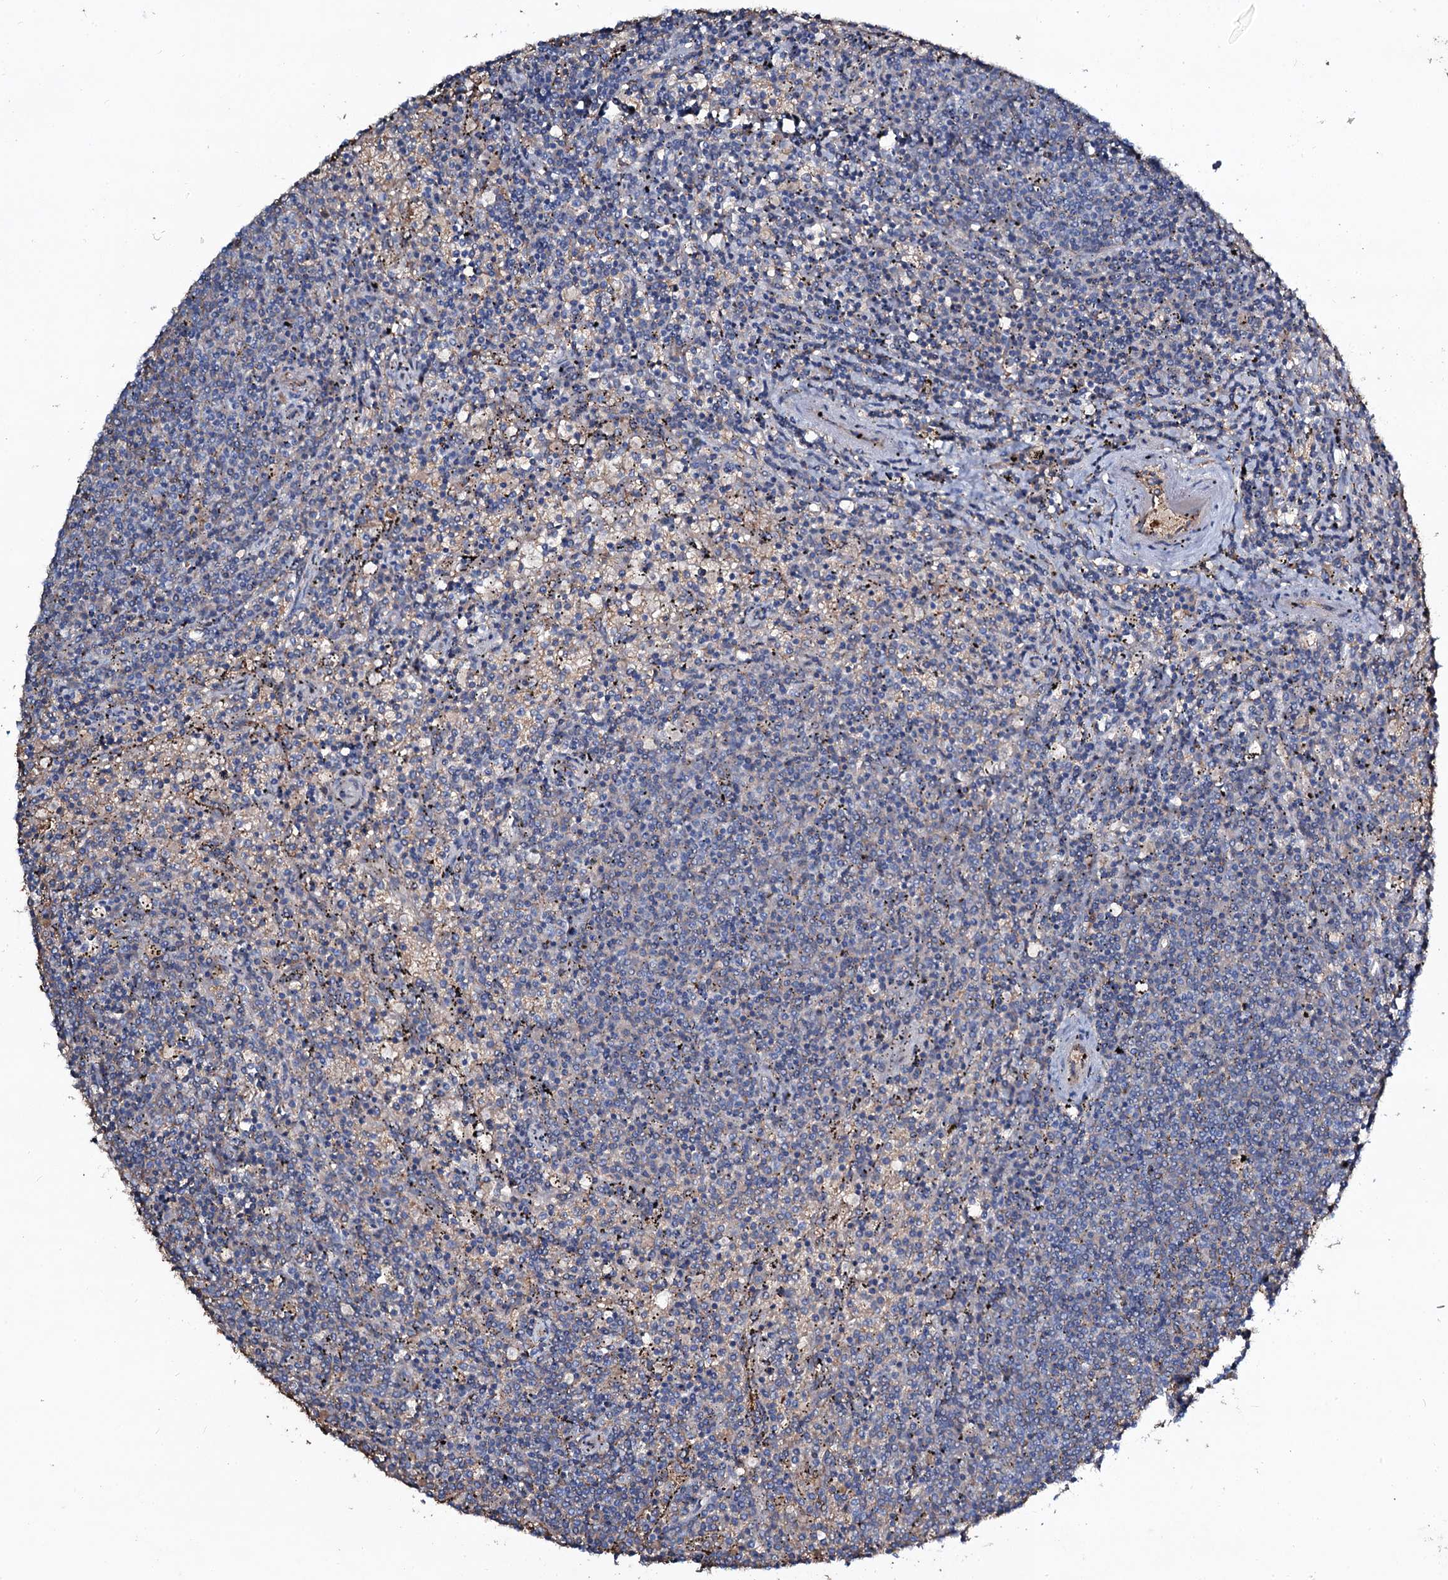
{"staining": {"intensity": "negative", "quantity": "none", "location": "none"}, "tissue": "lymphoma", "cell_type": "Tumor cells", "image_type": "cancer", "snomed": [{"axis": "morphology", "description": "Malignant lymphoma, non-Hodgkin's type, Low grade"}, {"axis": "topography", "description": "Spleen"}], "caption": "Immunohistochemistry micrograph of human lymphoma stained for a protein (brown), which reveals no expression in tumor cells. The staining is performed using DAB brown chromogen with nuclei counter-stained in using hematoxylin.", "gene": "EDN1", "patient": {"sex": "female", "age": 50}}